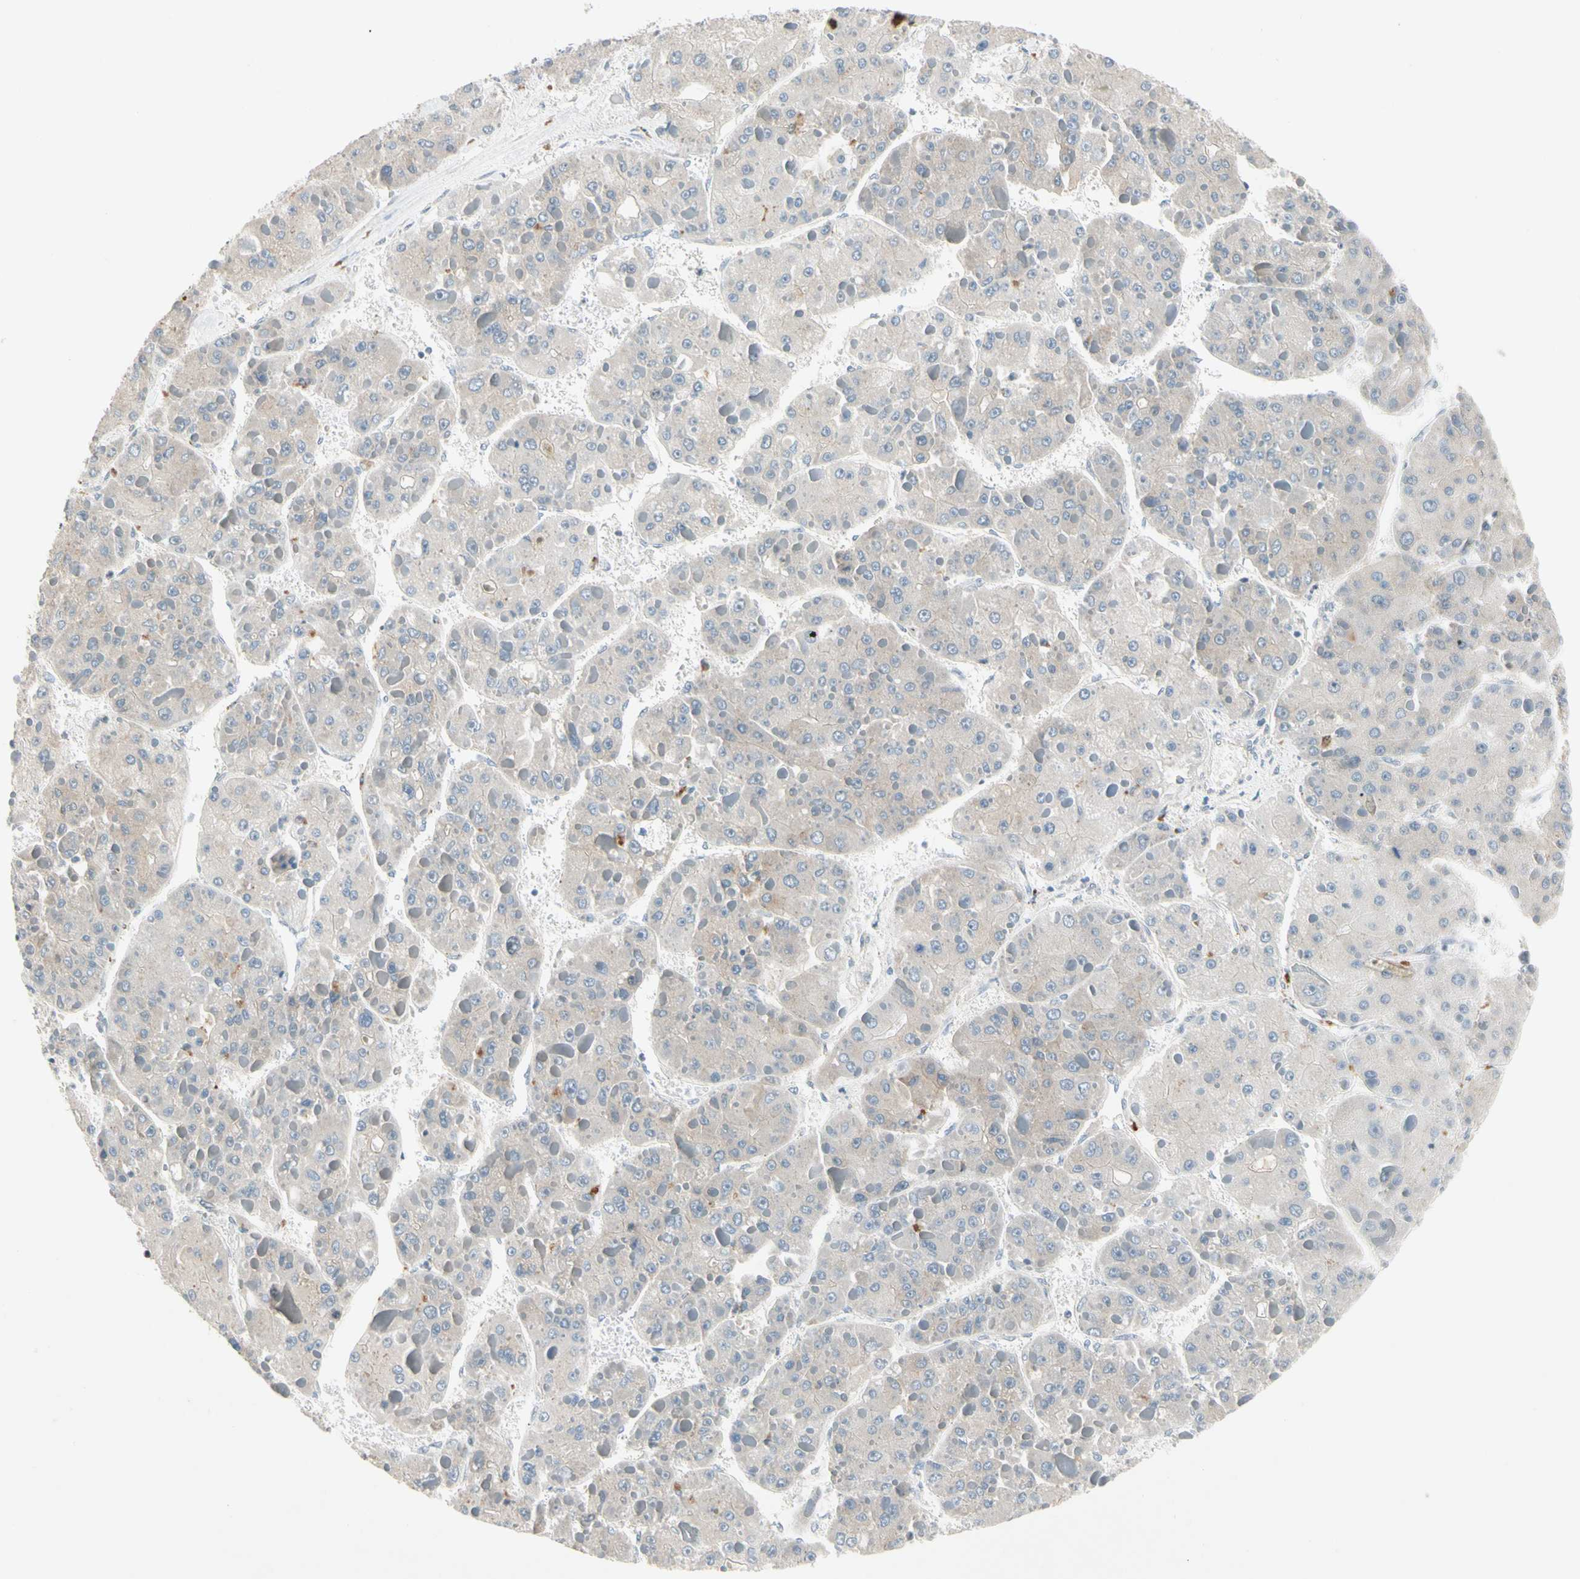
{"staining": {"intensity": "negative", "quantity": "none", "location": "none"}, "tissue": "liver cancer", "cell_type": "Tumor cells", "image_type": "cancer", "snomed": [{"axis": "morphology", "description": "Carcinoma, Hepatocellular, NOS"}, {"axis": "topography", "description": "Liver"}], "caption": "High magnification brightfield microscopy of hepatocellular carcinoma (liver) stained with DAB (brown) and counterstained with hematoxylin (blue): tumor cells show no significant positivity.", "gene": "ICAM5", "patient": {"sex": "female", "age": 73}}